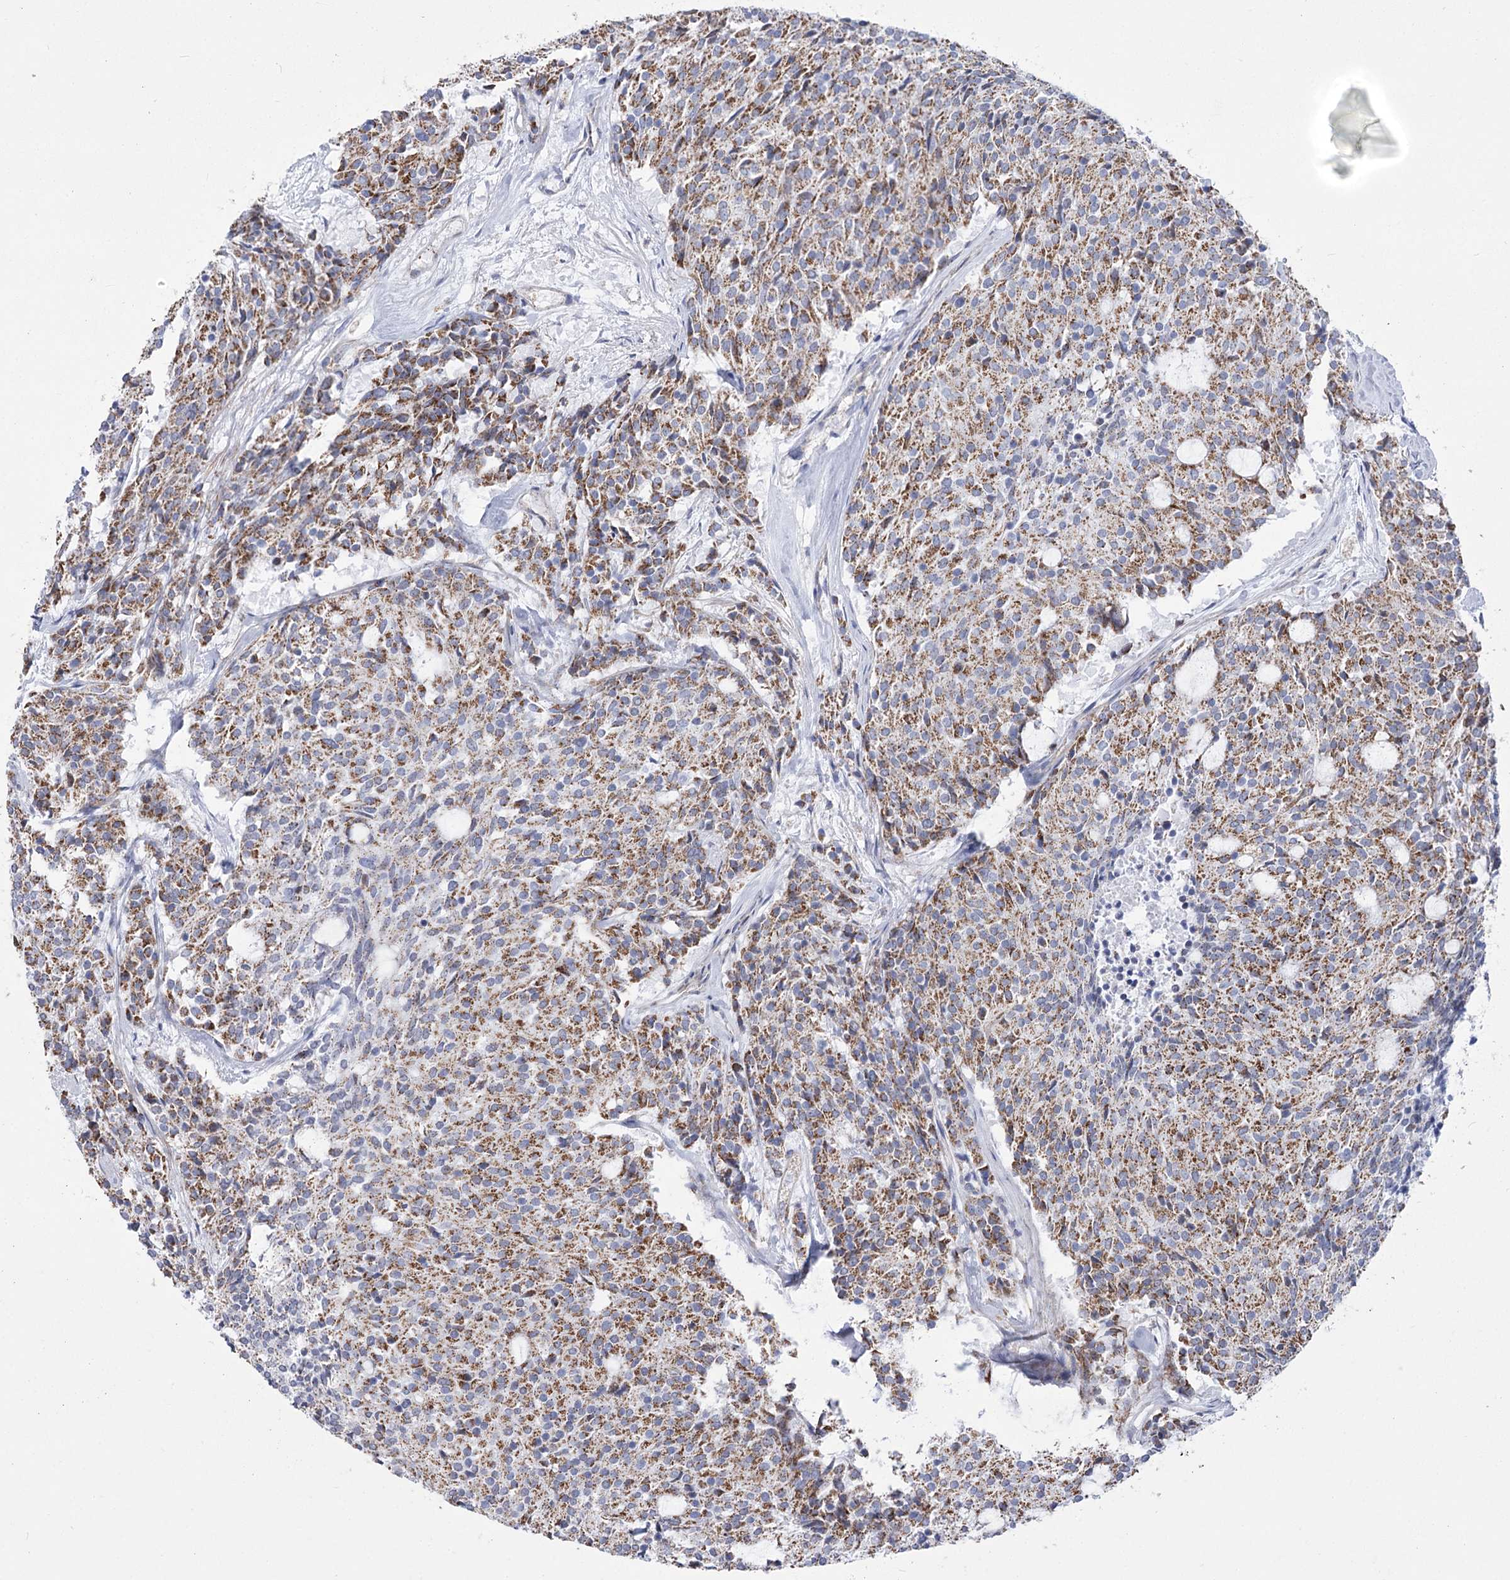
{"staining": {"intensity": "moderate", "quantity": ">75%", "location": "cytoplasmic/membranous"}, "tissue": "carcinoid", "cell_type": "Tumor cells", "image_type": "cancer", "snomed": [{"axis": "morphology", "description": "Carcinoid, malignant, NOS"}, {"axis": "topography", "description": "Pancreas"}], "caption": "Protein staining of carcinoid tissue reveals moderate cytoplasmic/membranous positivity in about >75% of tumor cells.", "gene": "PDHB", "patient": {"sex": "female", "age": 54}}